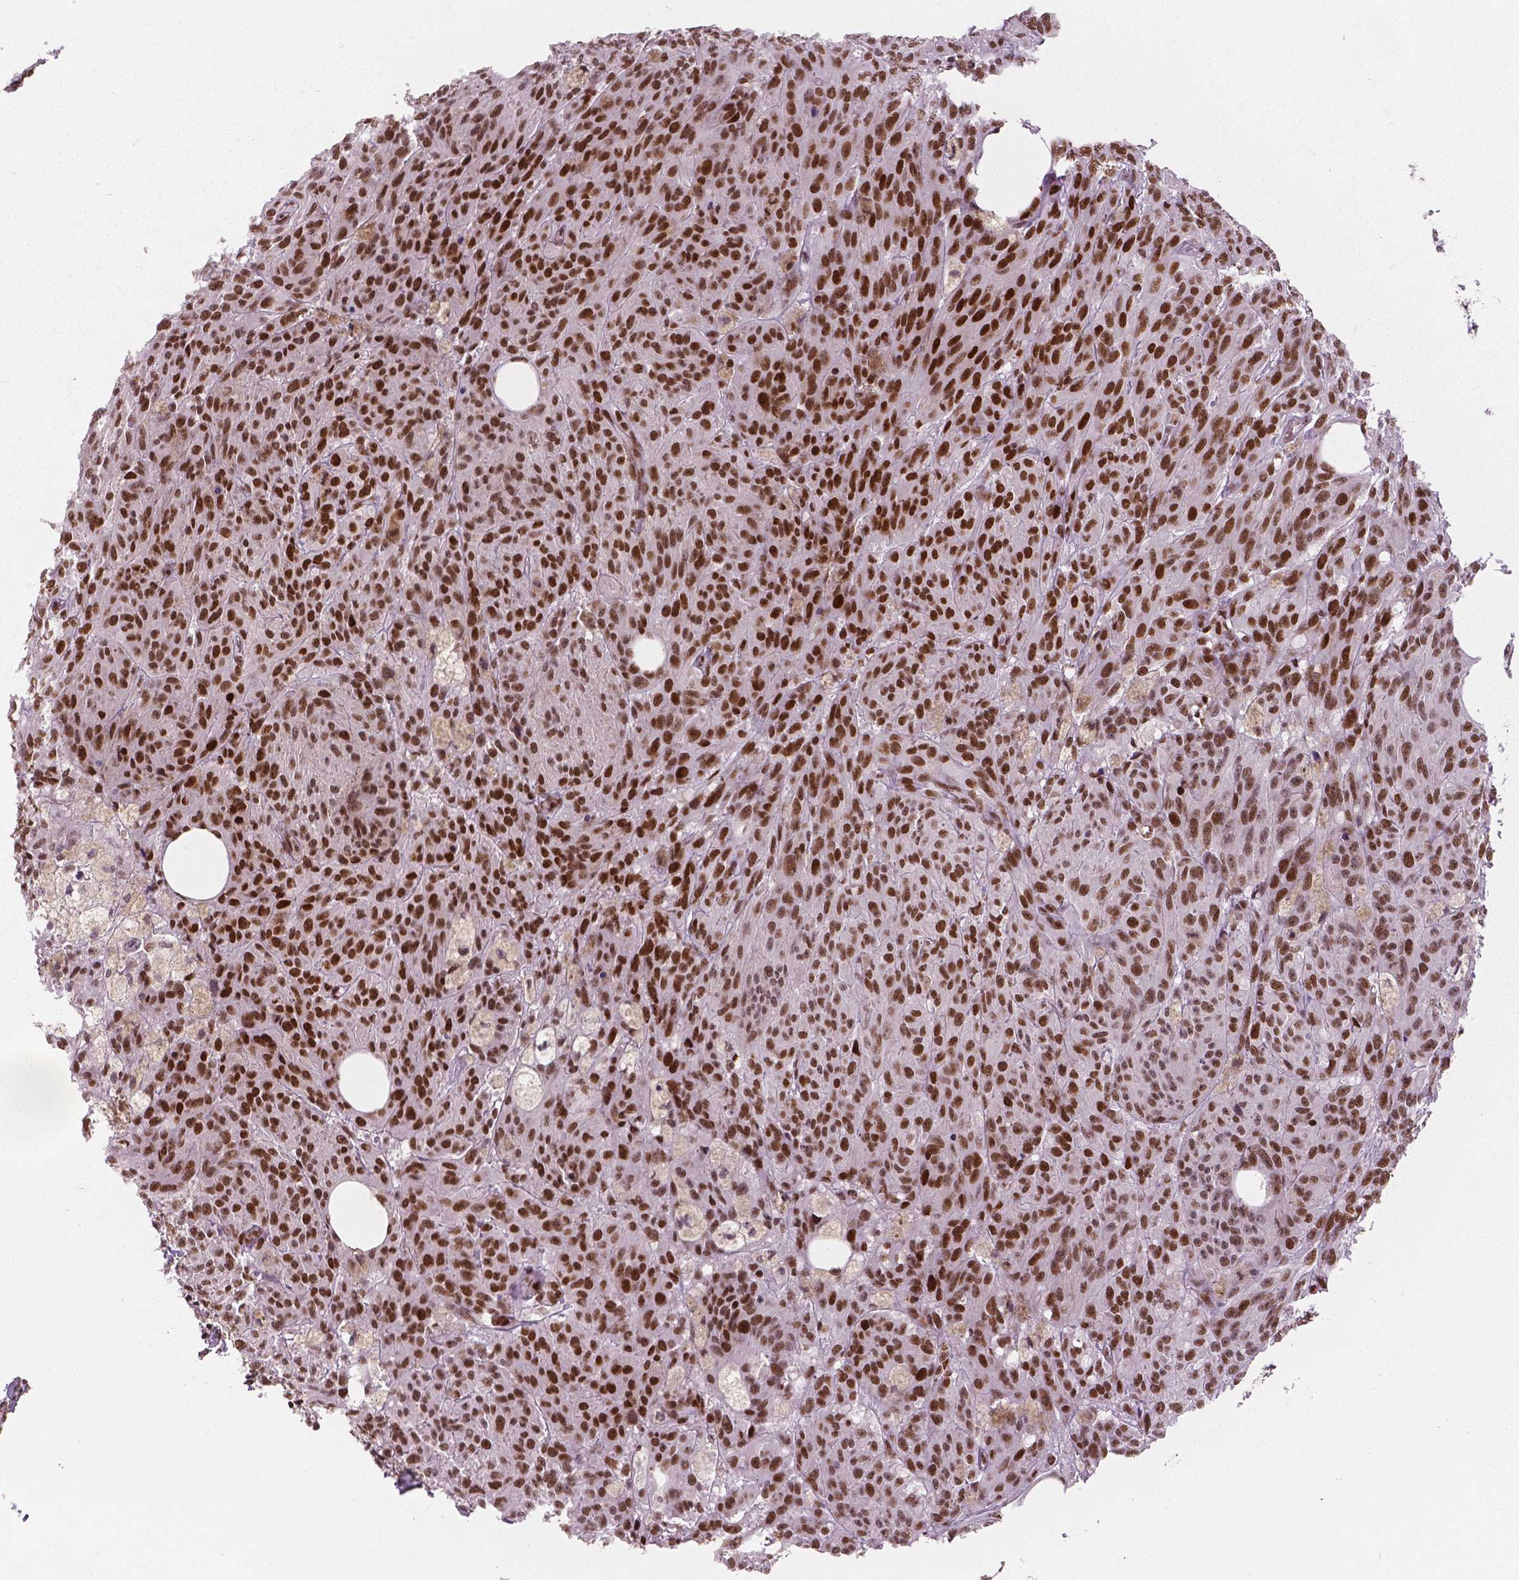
{"staining": {"intensity": "strong", "quantity": ">75%", "location": "nuclear"}, "tissue": "melanoma", "cell_type": "Tumor cells", "image_type": "cancer", "snomed": [{"axis": "morphology", "description": "Malignant melanoma, NOS"}, {"axis": "topography", "description": "Skin"}], "caption": "Protein staining of malignant melanoma tissue displays strong nuclear expression in approximately >75% of tumor cells.", "gene": "BRD4", "patient": {"sex": "female", "age": 34}}